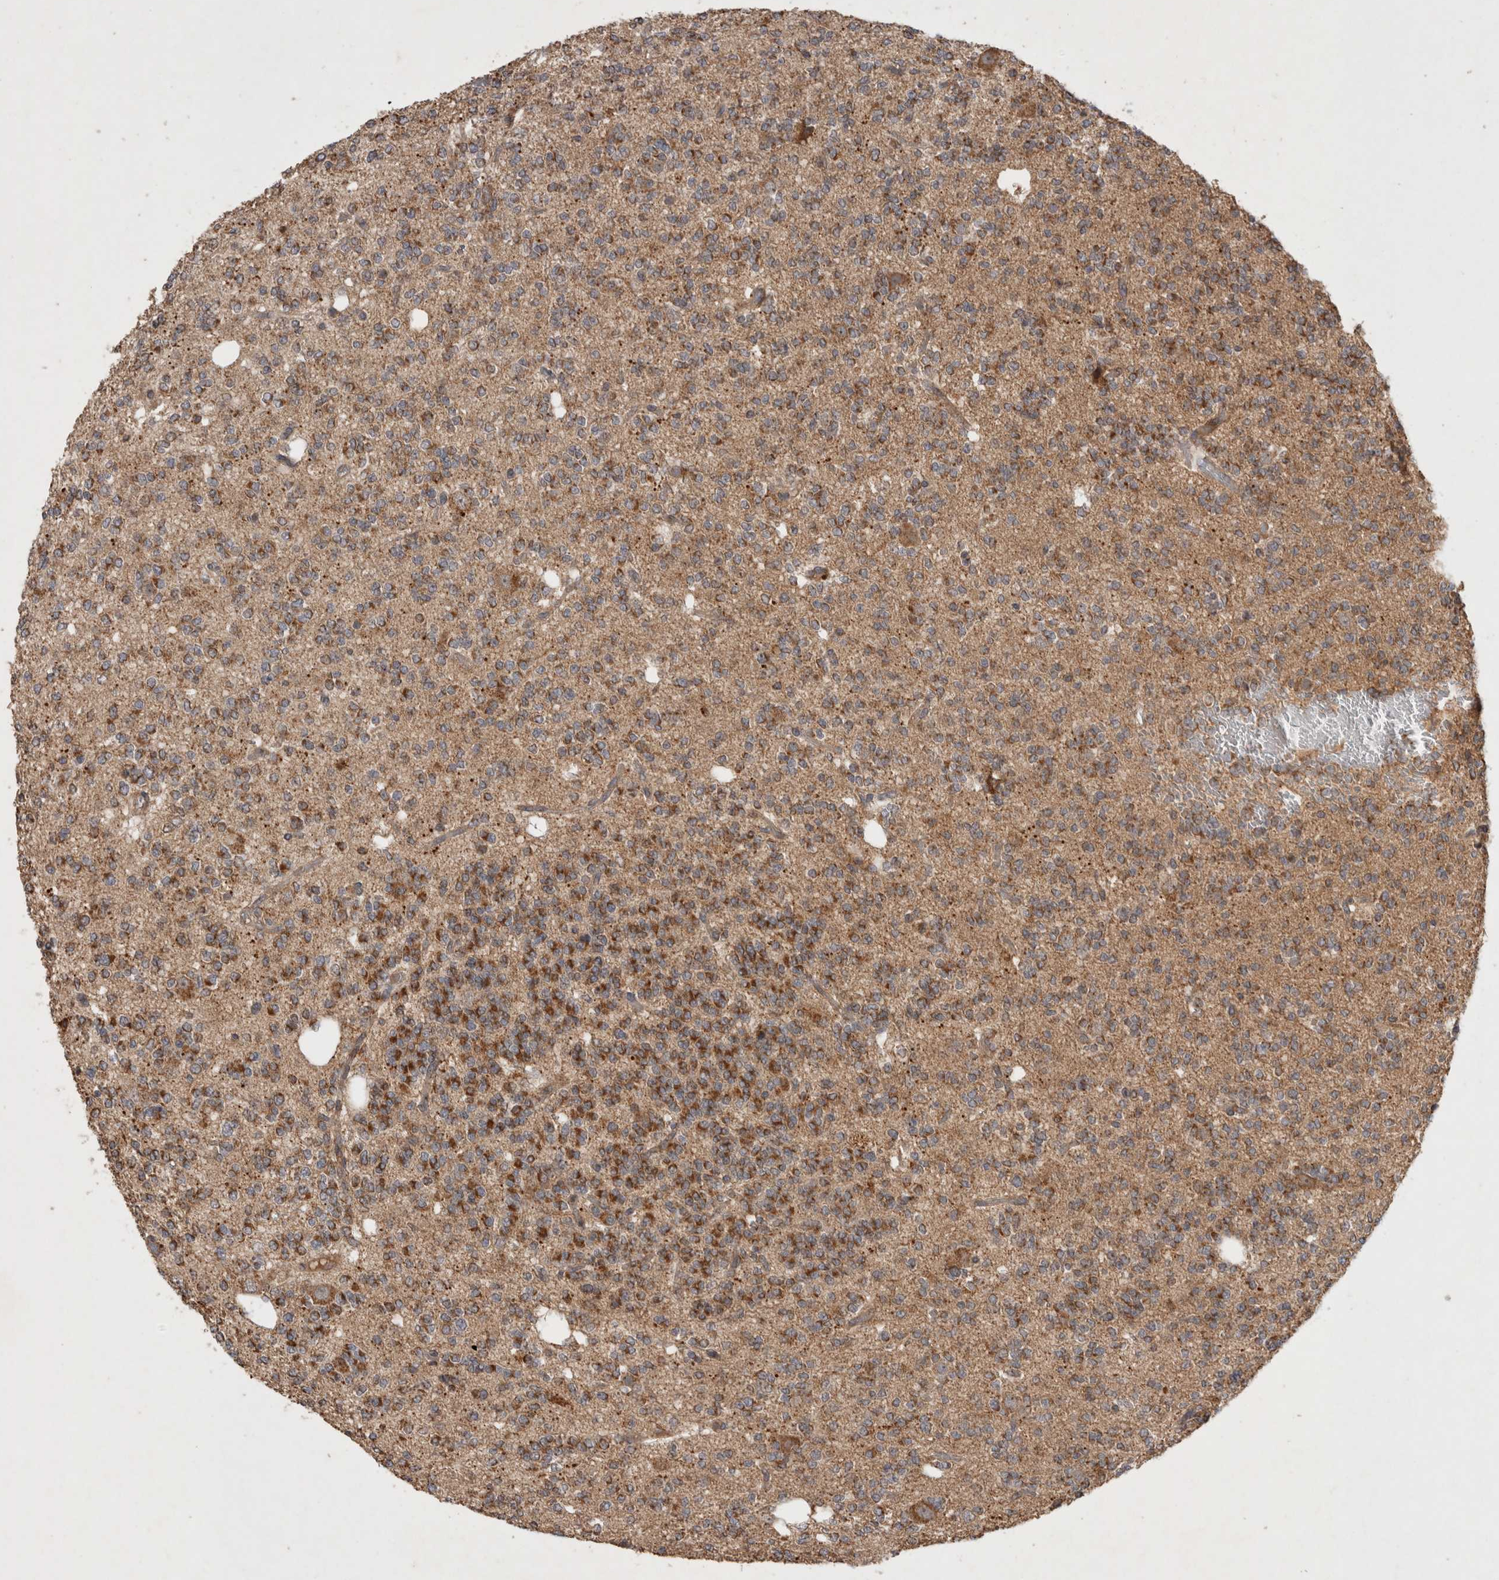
{"staining": {"intensity": "strong", "quantity": "<25%", "location": "cytoplasmic/membranous"}, "tissue": "glioma", "cell_type": "Tumor cells", "image_type": "cancer", "snomed": [{"axis": "morphology", "description": "Glioma, malignant, Low grade"}, {"axis": "topography", "description": "Brain"}], "caption": "Brown immunohistochemical staining in glioma reveals strong cytoplasmic/membranous positivity in about <25% of tumor cells.", "gene": "SERAC1", "patient": {"sex": "male", "age": 38}}